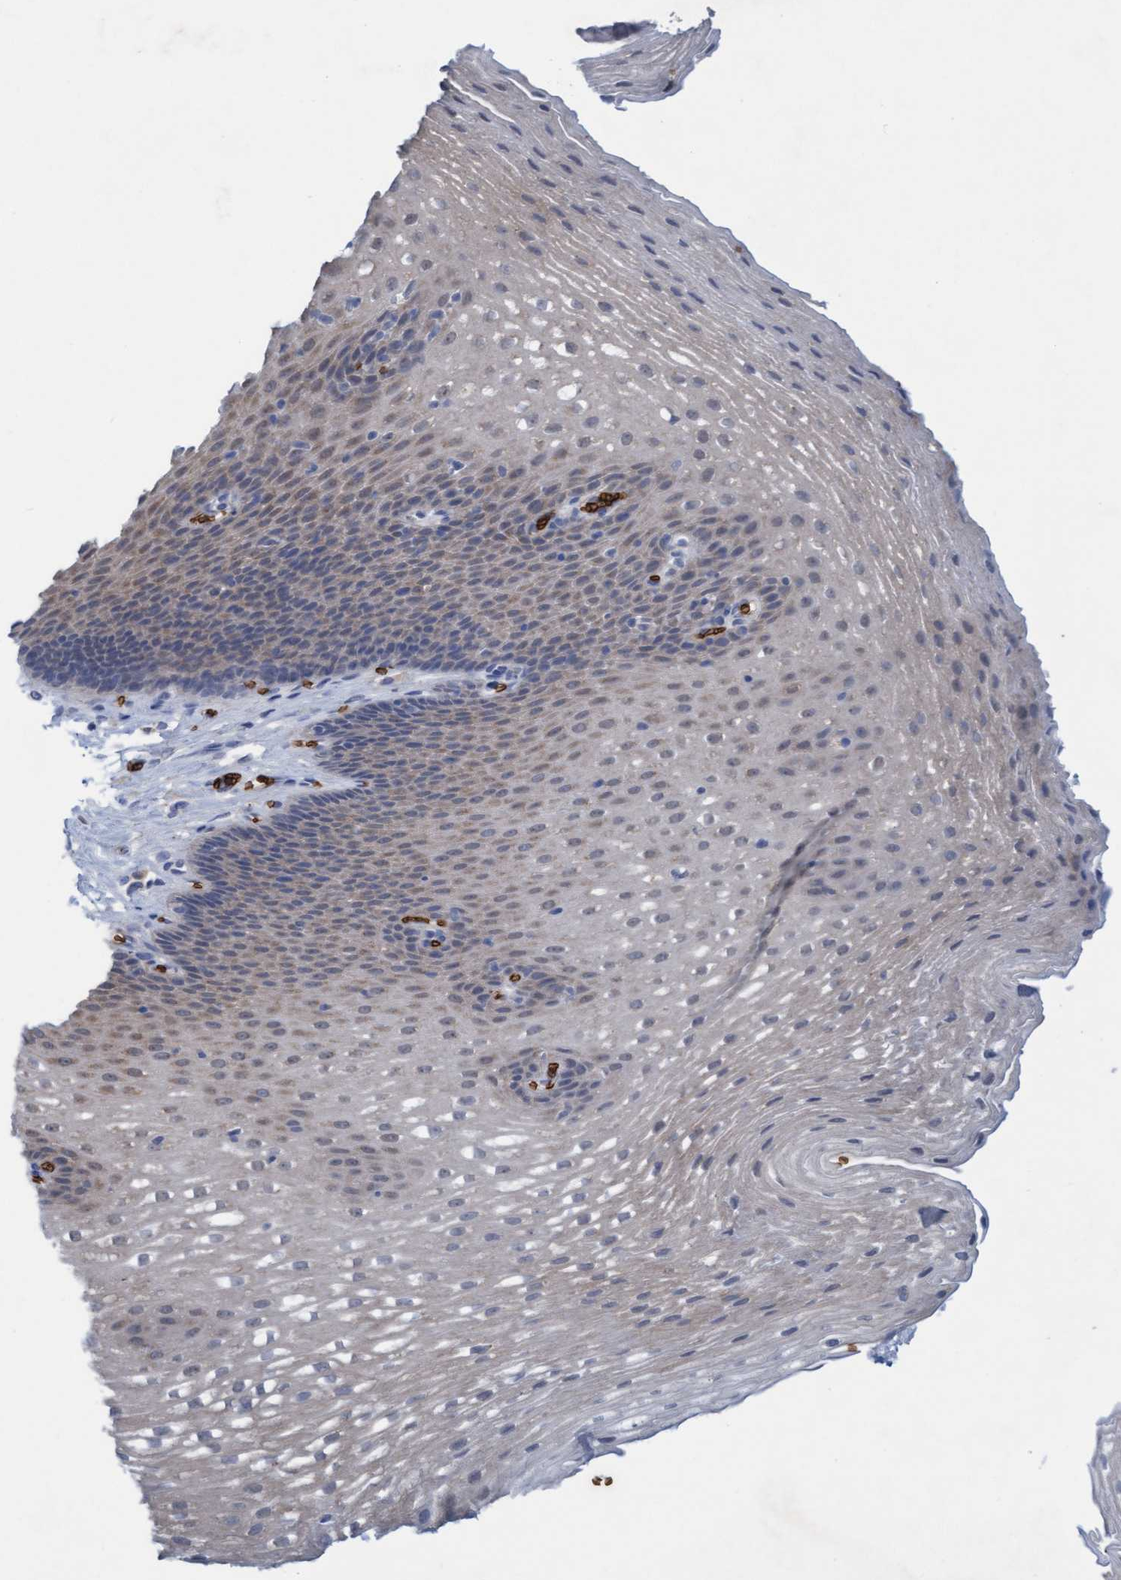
{"staining": {"intensity": "weak", "quantity": "<25%", "location": "cytoplasmic/membranous"}, "tissue": "esophagus", "cell_type": "Squamous epithelial cells", "image_type": "normal", "snomed": [{"axis": "morphology", "description": "Normal tissue, NOS"}, {"axis": "topography", "description": "Esophagus"}], "caption": "Esophagus stained for a protein using immunohistochemistry exhibits no staining squamous epithelial cells.", "gene": "SPEM2", "patient": {"sex": "male", "age": 48}}